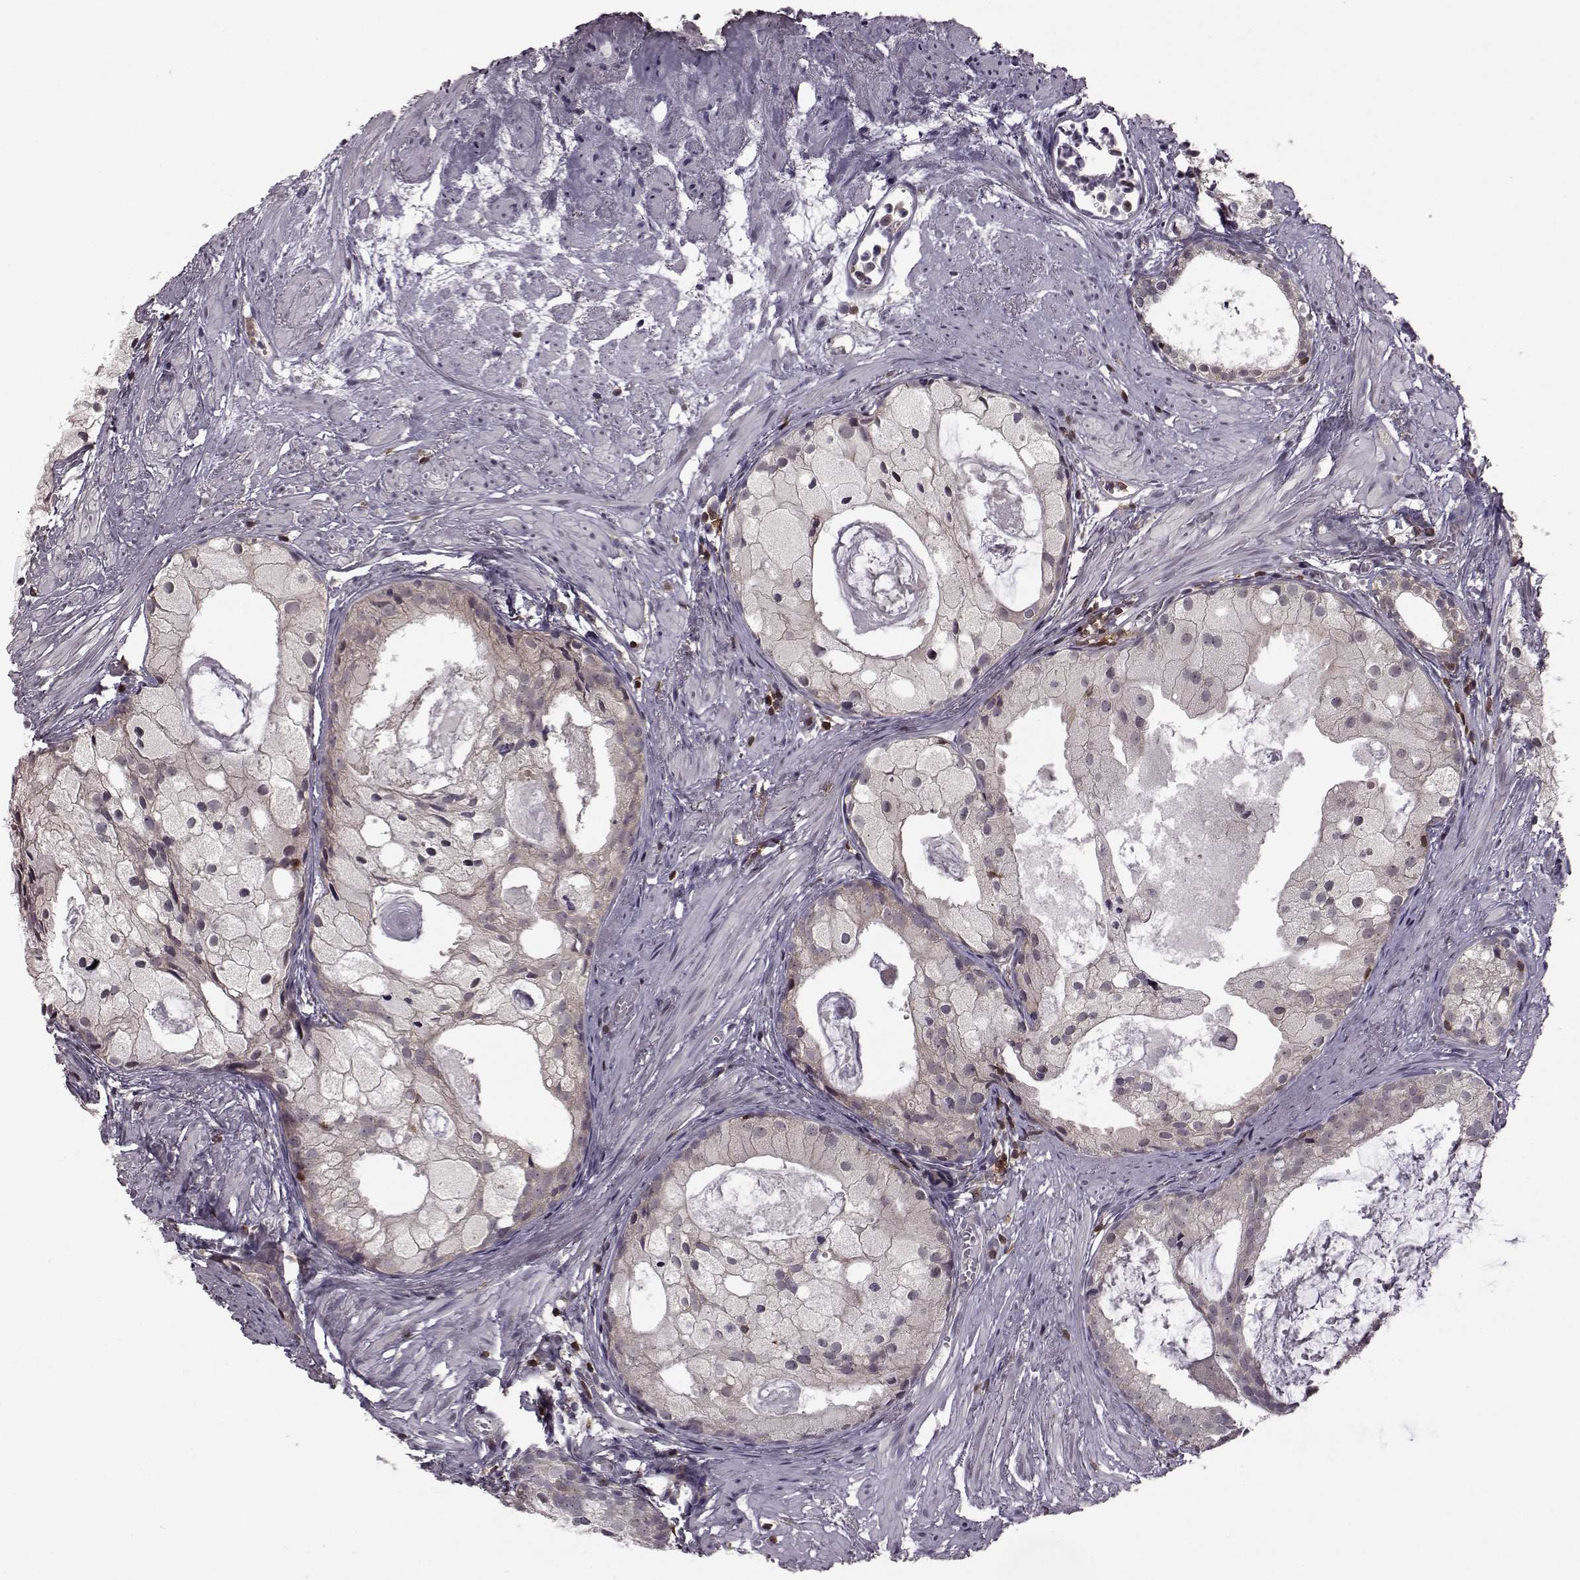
{"staining": {"intensity": "negative", "quantity": "none", "location": "none"}, "tissue": "prostate cancer", "cell_type": "Tumor cells", "image_type": "cancer", "snomed": [{"axis": "morphology", "description": "Adenocarcinoma, High grade"}, {"axis": "topography", "description": "Prostate"}], "caption": "Tumor cells show no significant positivity in prostate cancer. (DAB (3,3'-diaminobenzidine) immunohistochemistry visualized using brightfield microscopy, high magnification).", "gene": "DOK2", "patient": {"sex": "male", "age": 85}}